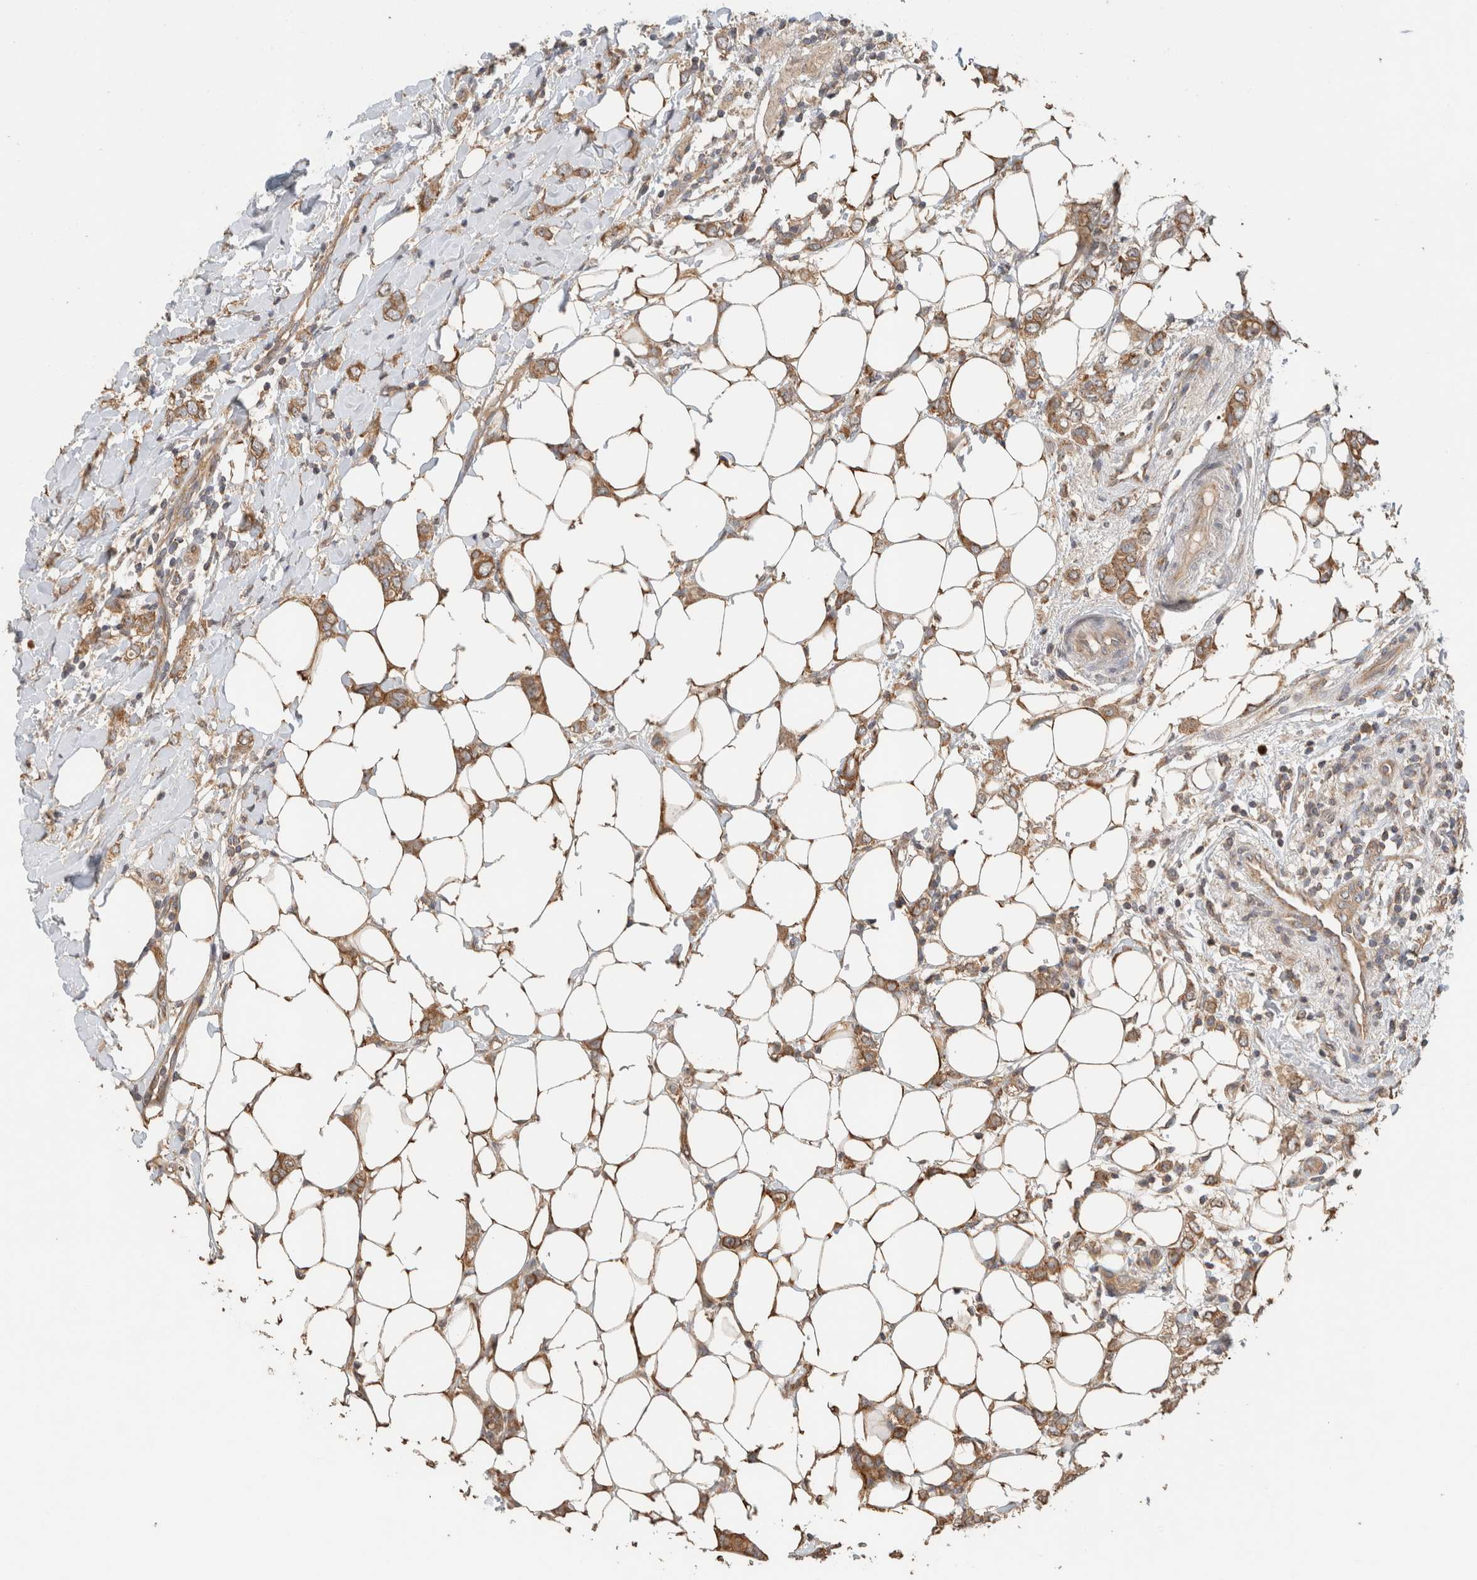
{"staining": {"intensity": "moderate", "quantity": ">75%", "location": "cytoplasmic/membranous"}, "tissue": "breast cancer", "cell_type": "Tumor cells", "image_type": "cancer", "snomed": [{"axis": "morphology", "description": "Normal tissue, NOS"}, {"axis": "morphology", "description": "Lobular carcinoma"}, {"axis": "topography", "description": "Breast"}], "caption": "An immunohistochemistry micrograph of tumor tissue is shown. Protein staining in brown shows moderate cytoplasmic/membranous positivity in breast lobular carcinoma within tumor cells. (IHC, brightfield microscopy, high magnification).", "gene": "PUM1", "patient": {"sex": "female", "age": 47}}